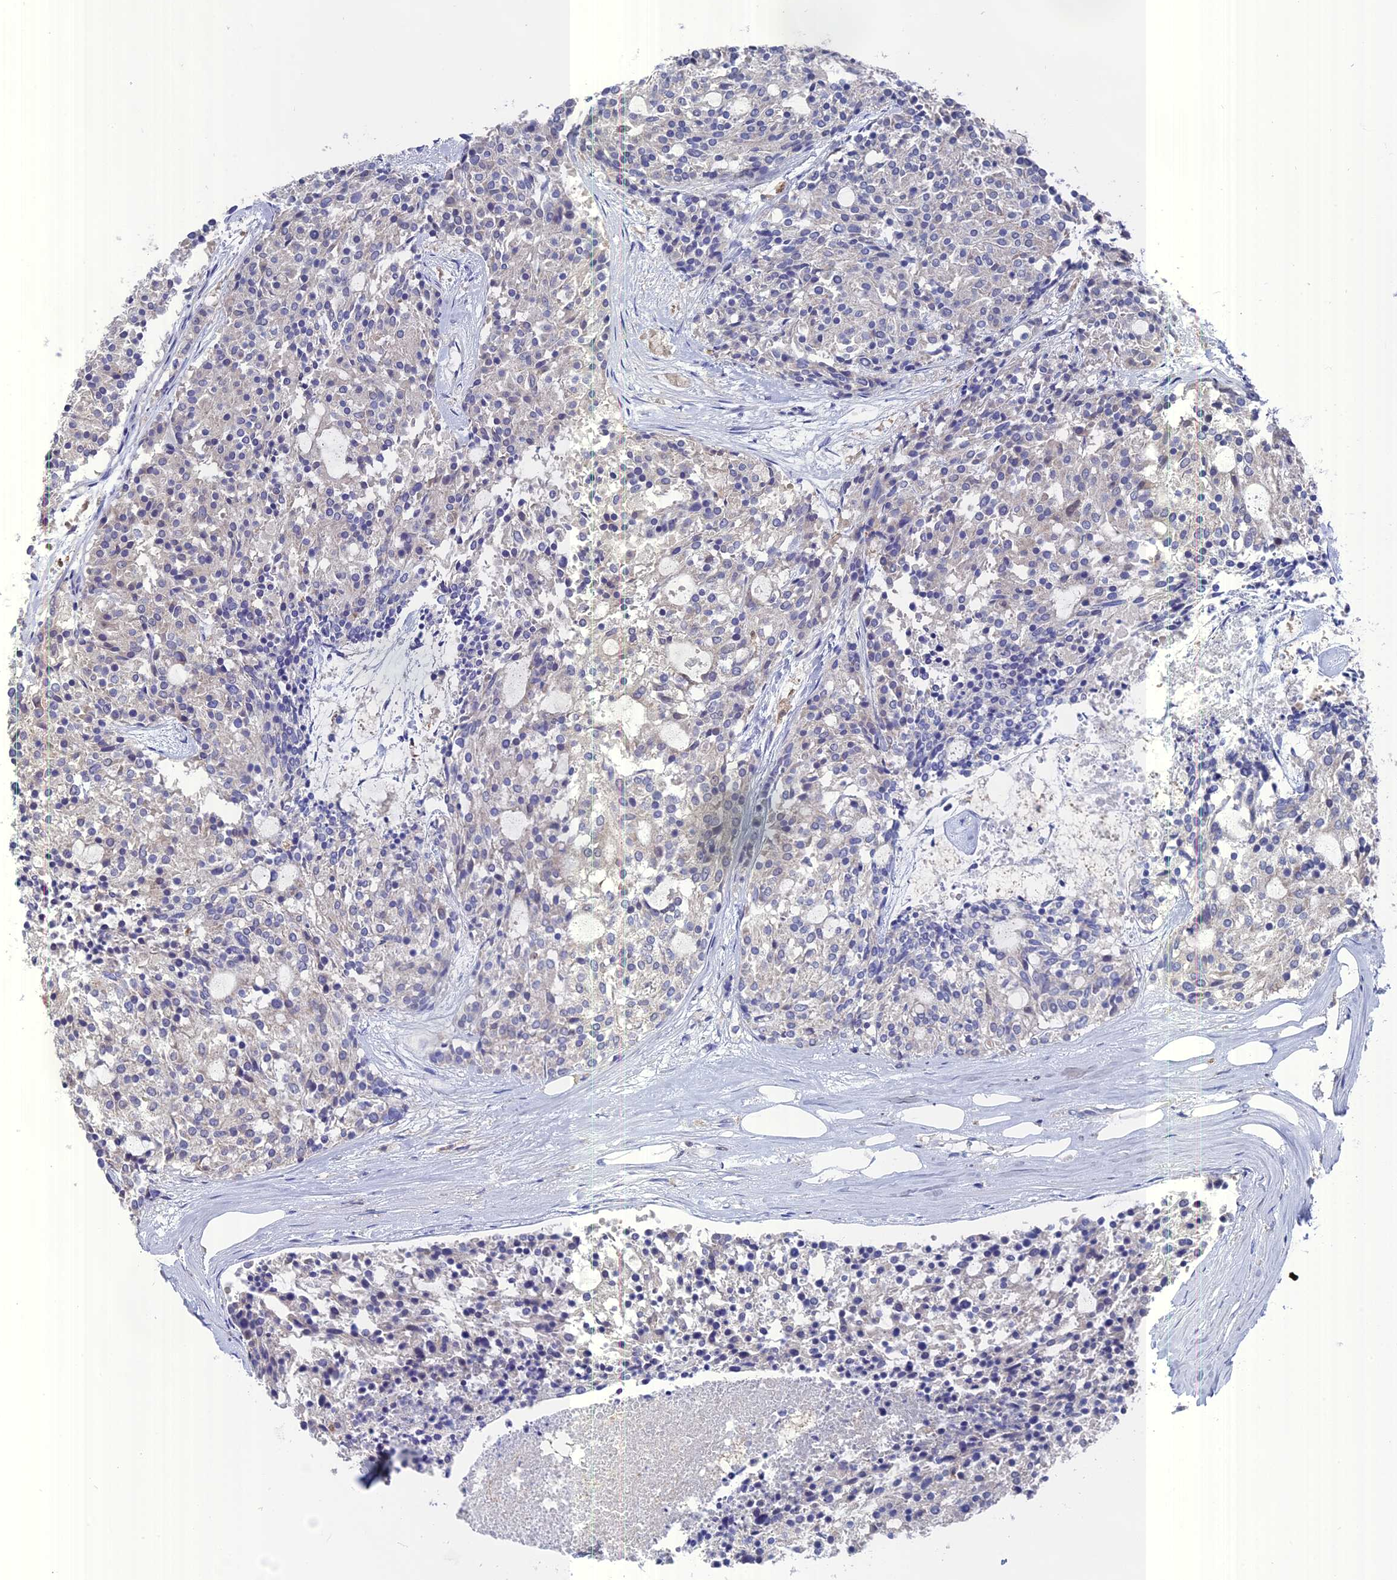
{"staining": {"intensity": "negative", "quantity": "none", "location": "none"}, "tissue": "carcinoid", "cell_type": "Tumor cells", "image_type": "cancer", "snomed": [{"axis": "morphology", "description": "Carcinoid, malignant, NOS"}, {"axis": "topography", "description": "Pancreas"}], "caption": "DAB immunohistochemical staining of carcinoid shows no significant expression in tumor cells.", "gene": "NCF4", "patient": {"sex": "female", "age": 54}}